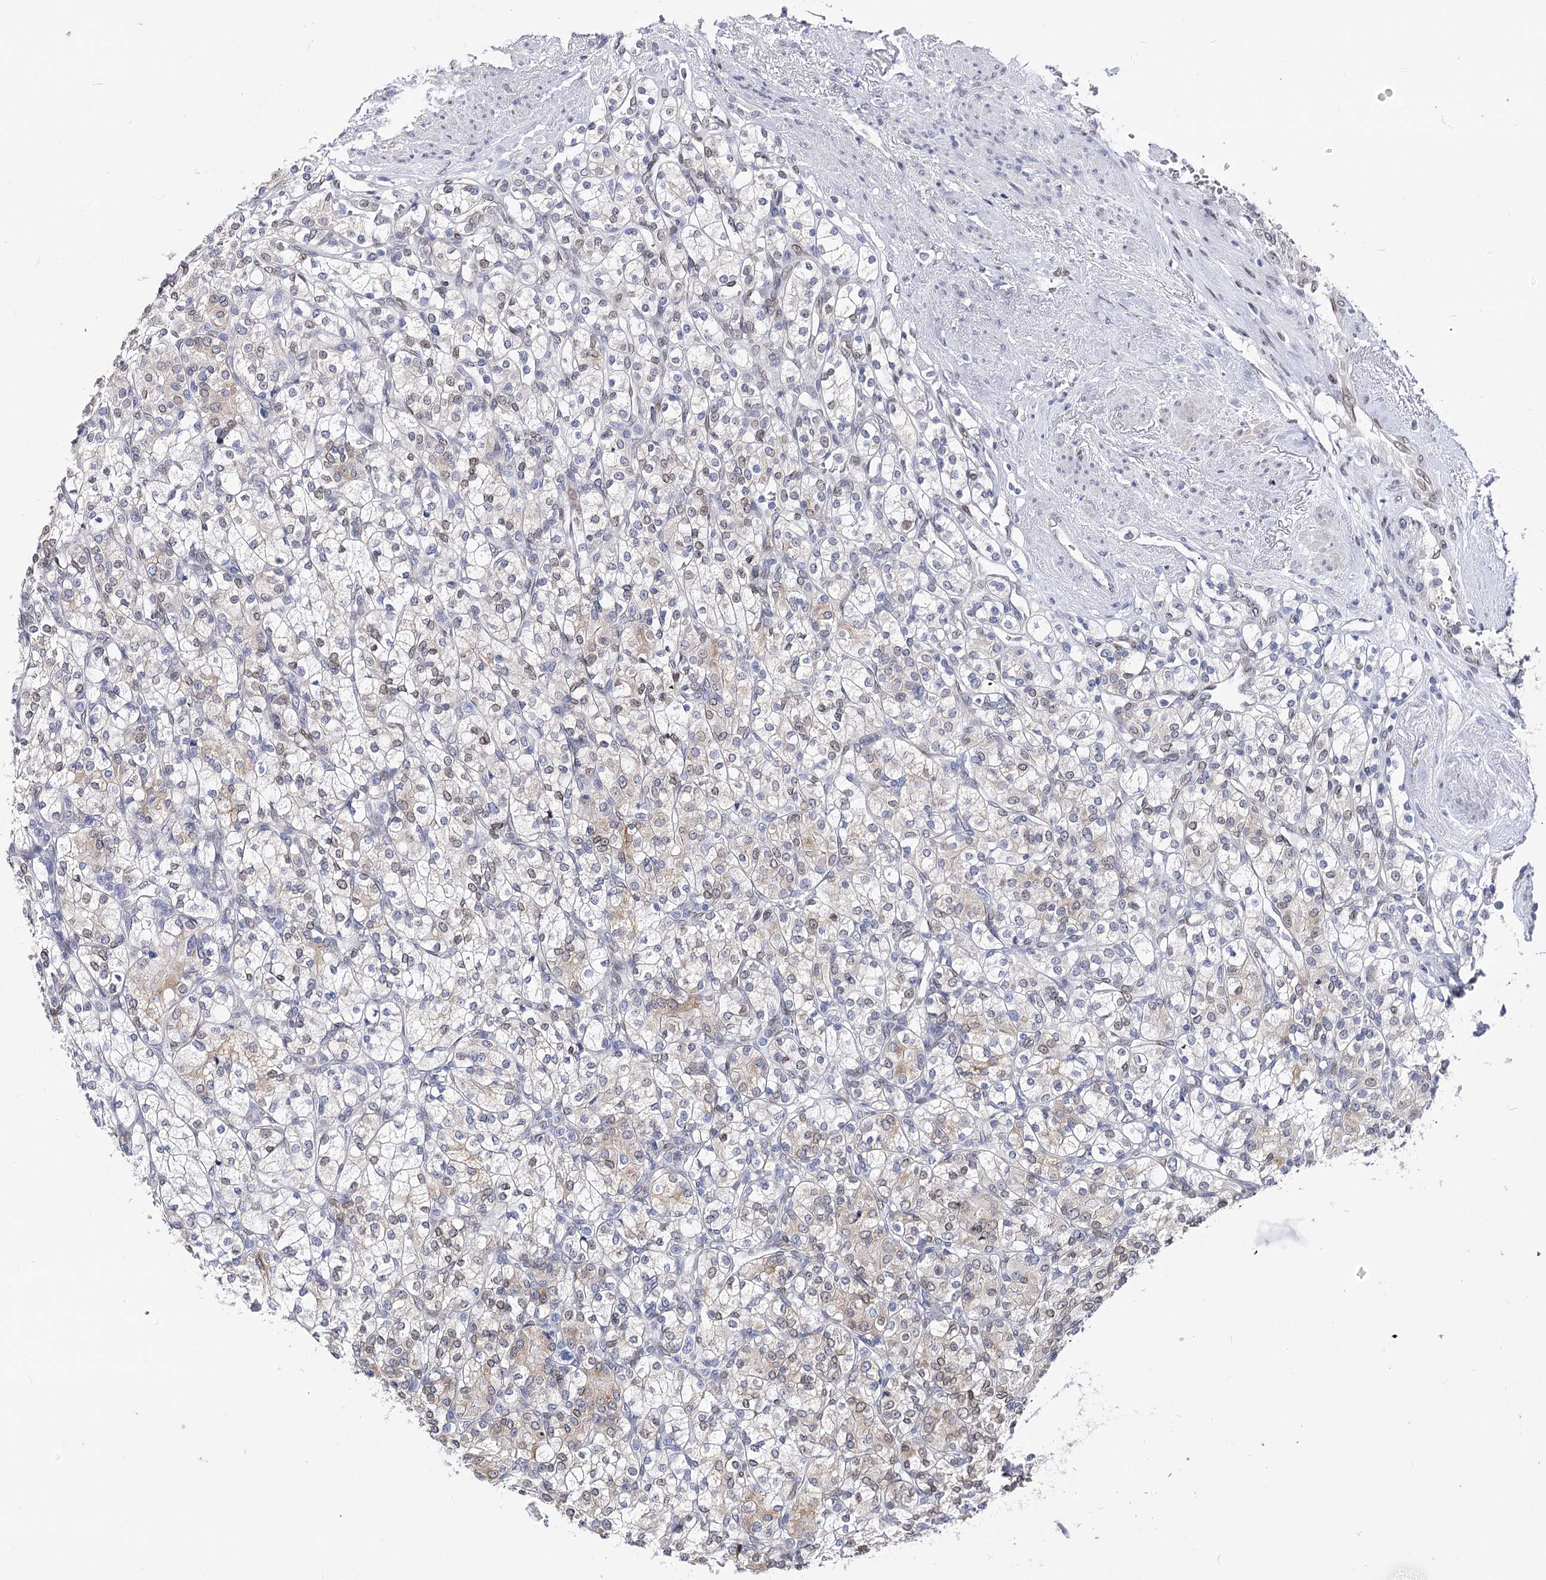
{"staining": {"intensity": "moderate", "quantity": "<25%", "location": "cytoplasmic/membranous,nuclear"}, "tissue": "renal cancer", "cell_type": "Tumor cells", "image_type": "cancer", "snomed": [{"axis": "morphology", "description": "Adenocarcinoma, NOS"}, {"axis": "topography", "description": "Kidney"}], "caption": "Adenocarcinoma (renal) stained with a brown dye demonstrates moderate cytoplasmic/membranous and nuclear positive positivity in about <25% of tumor cells.", "gene": "TMEM201", "patient": {"sex": "male", "age": 77}}